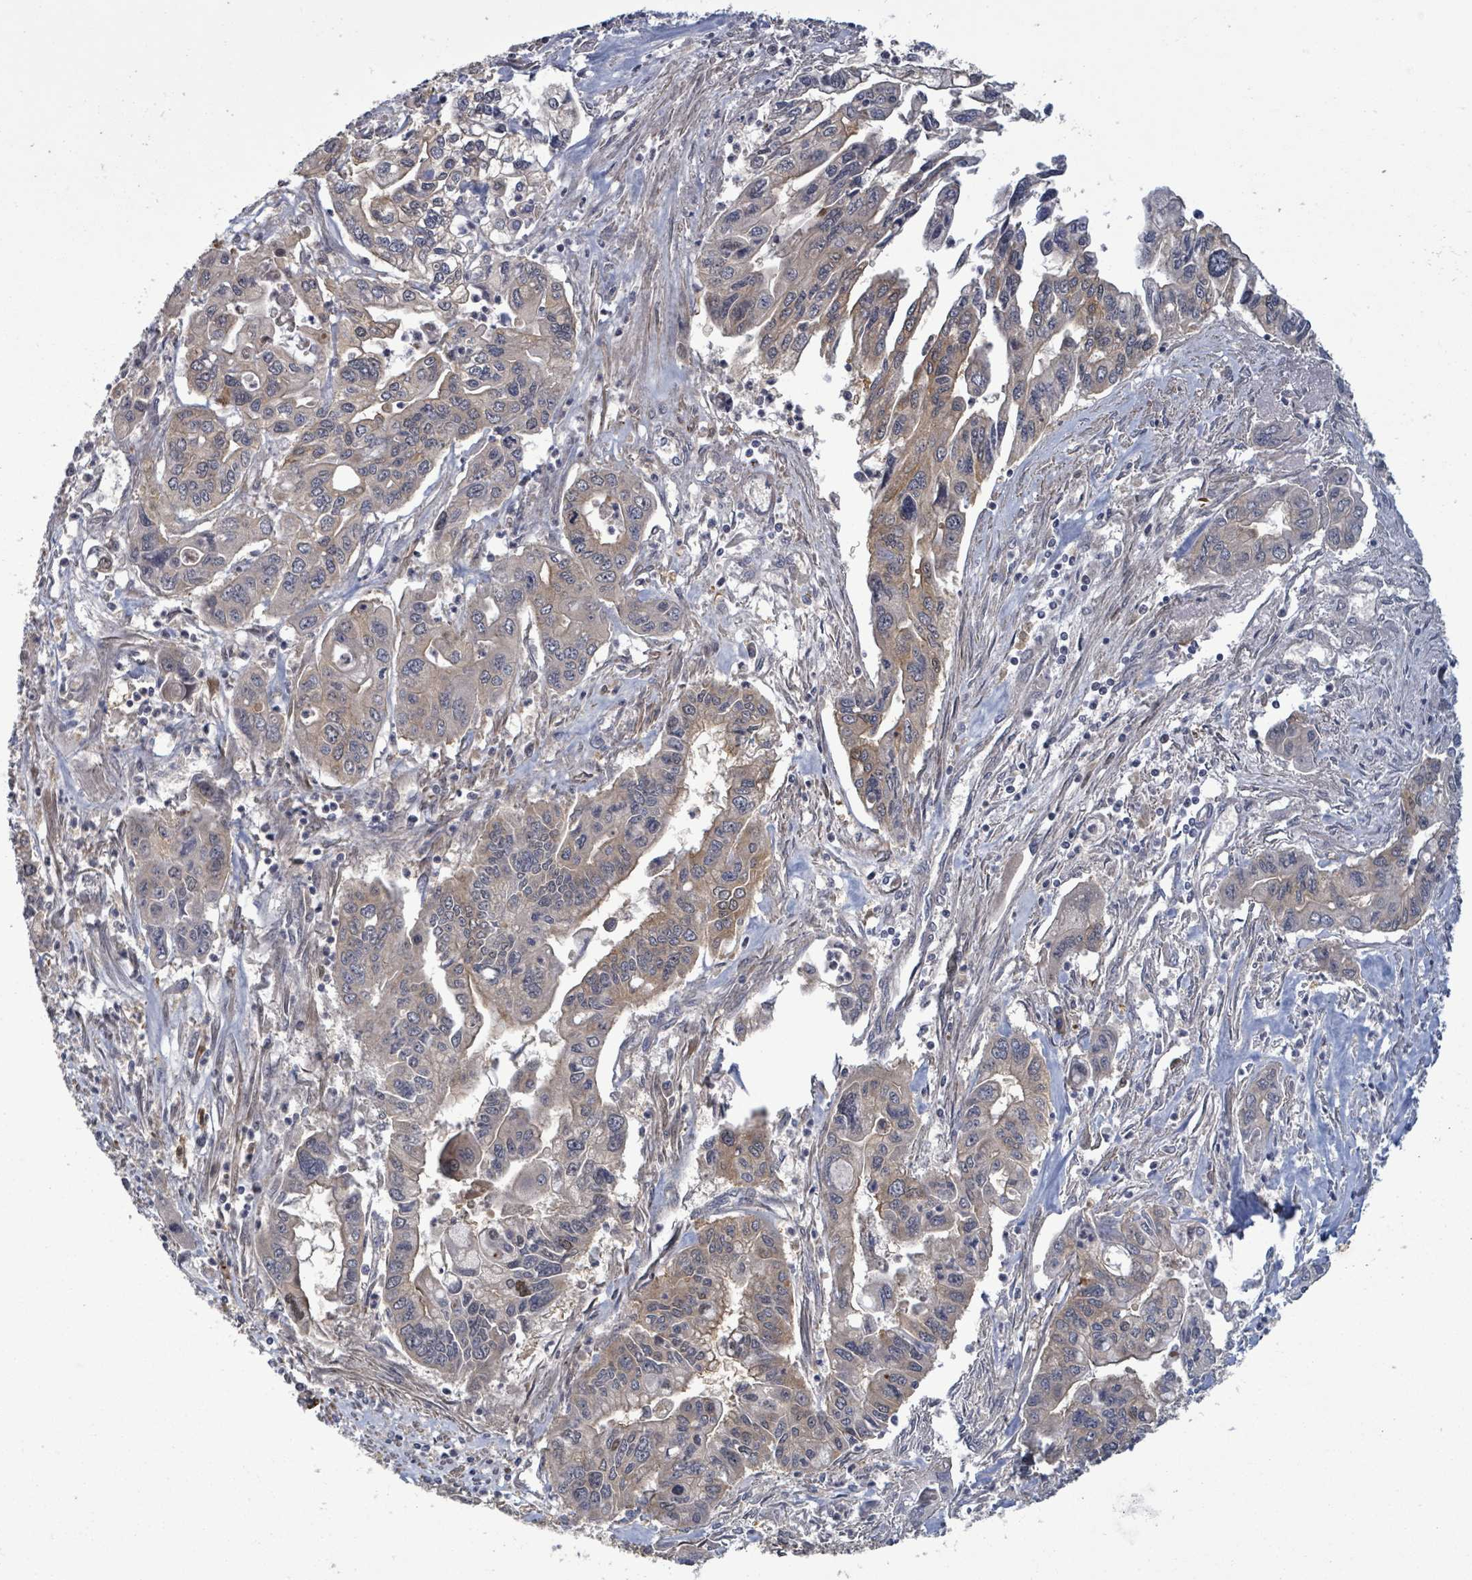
{"staining": {"intensity": "weak", "quantity": "<25%", "location": "cytoplasmic/membranous"}, "tissue": "pancreatic cancer", "cell_type": "Tumor cells", "image_type": "cancer", "snomed": [{"axis": "morphology", "description": "Adenocarcinoma, NOS"}, {"axis": "topography", "description": "Pancreas"}], "caption": "Immunohistochemistry photomicrograph of neoplastic tissue: human pancreatic adenocarcinoma stained with DAB (3,3'-diaminobenzidine) exhibits no significant protein expression in tumor cells.", "gene": "MAP3K6", "patient": {"sex": "male", "age": 62}}